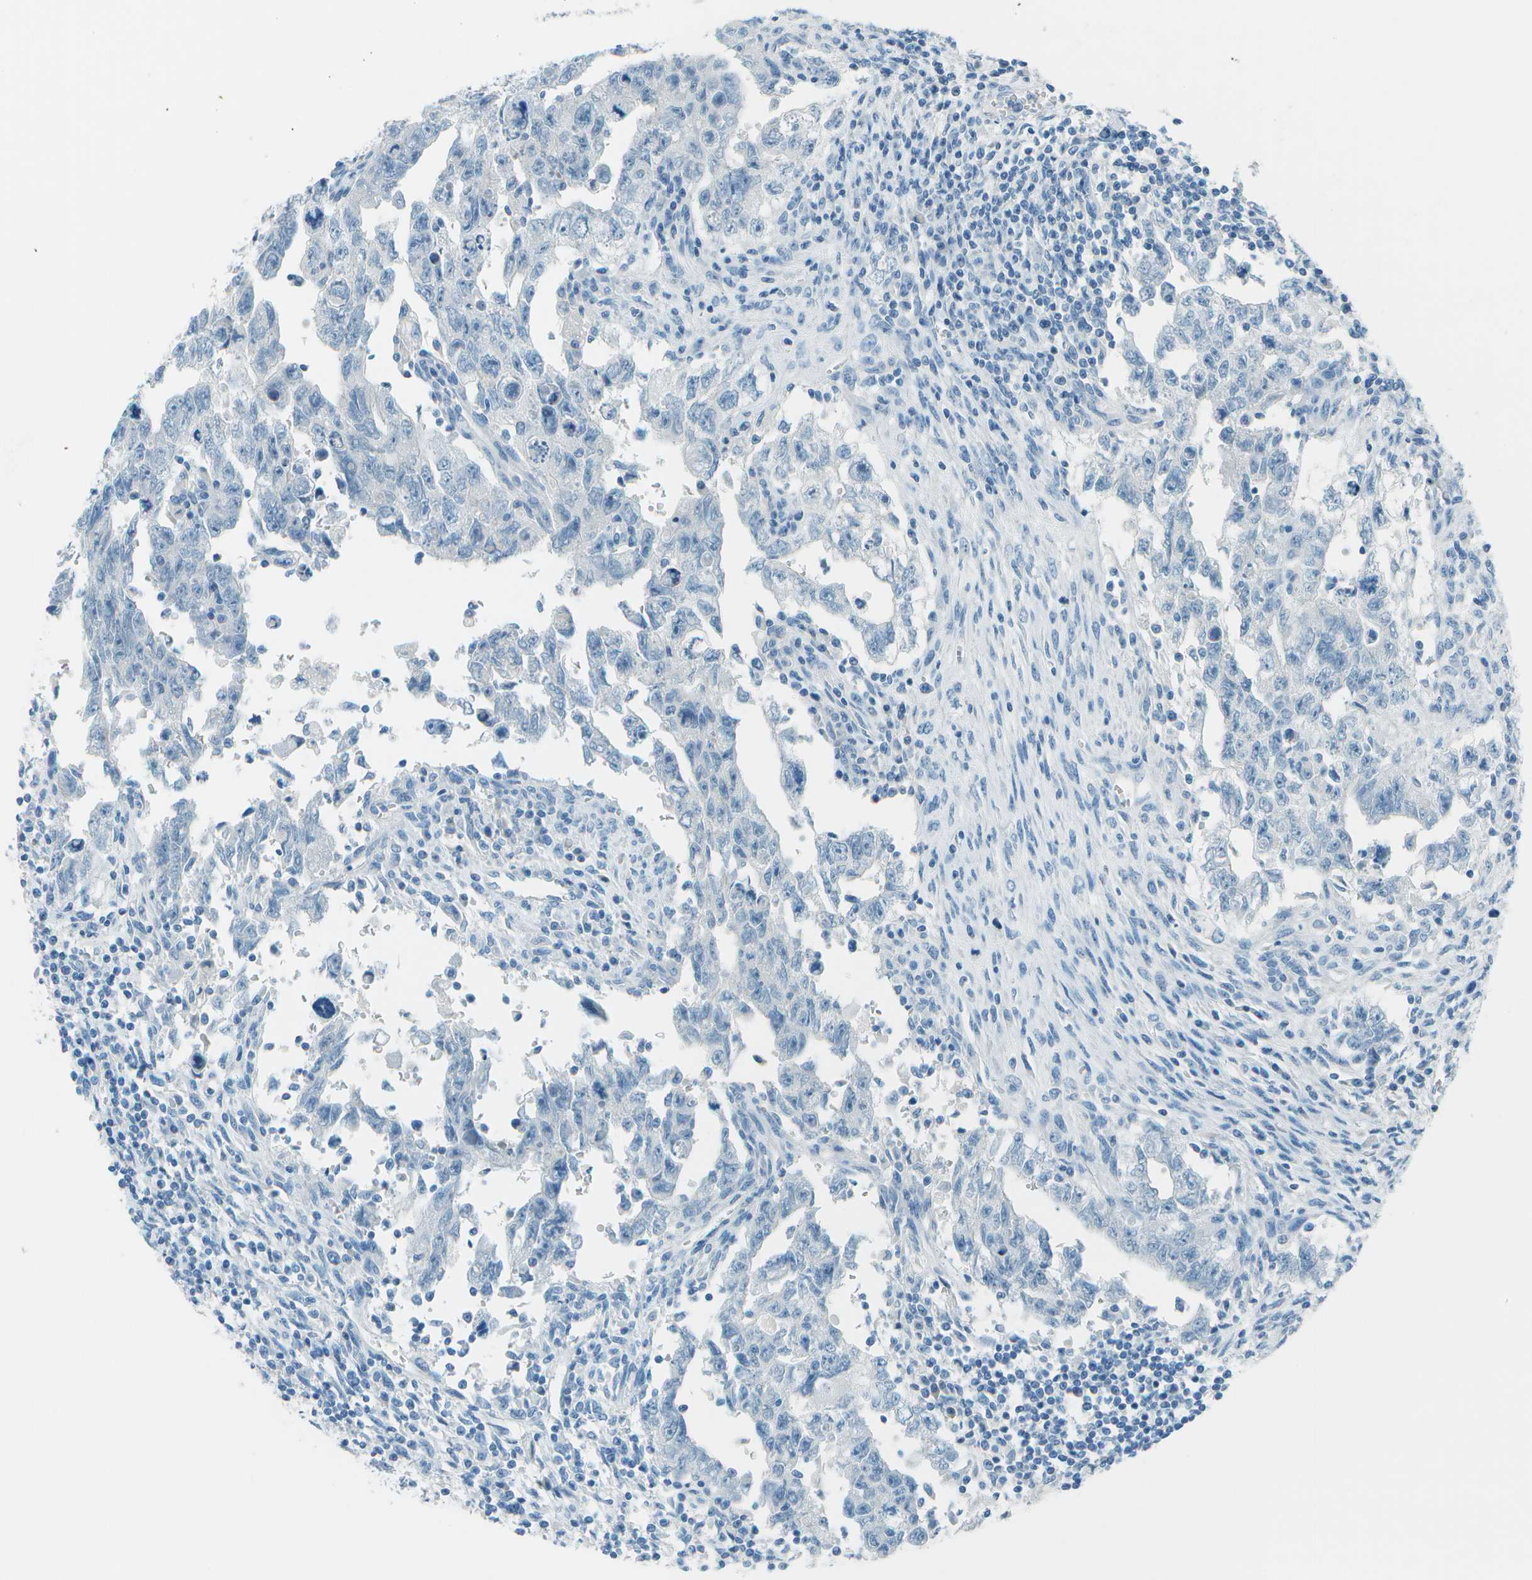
{"staining": {"intensity": "negative", "quantity": "none", "location": "none"}, "tissue": "testis cancer", "cell_type": "Tumor cells", "image_type": "cancer", "snomed": [{"axis": "morphology", "description": "Carcinoma, Embryonal, NOS"}, {"axis": "topography", "description": "Testis"}], "caption": "Human embryonal carcinoma (testis) stained for a protein using immunohistochemistry demonstrates no expression in tumor cells.", "gene": "FGF1", "patient": {"sex": "male", "age": 28}}